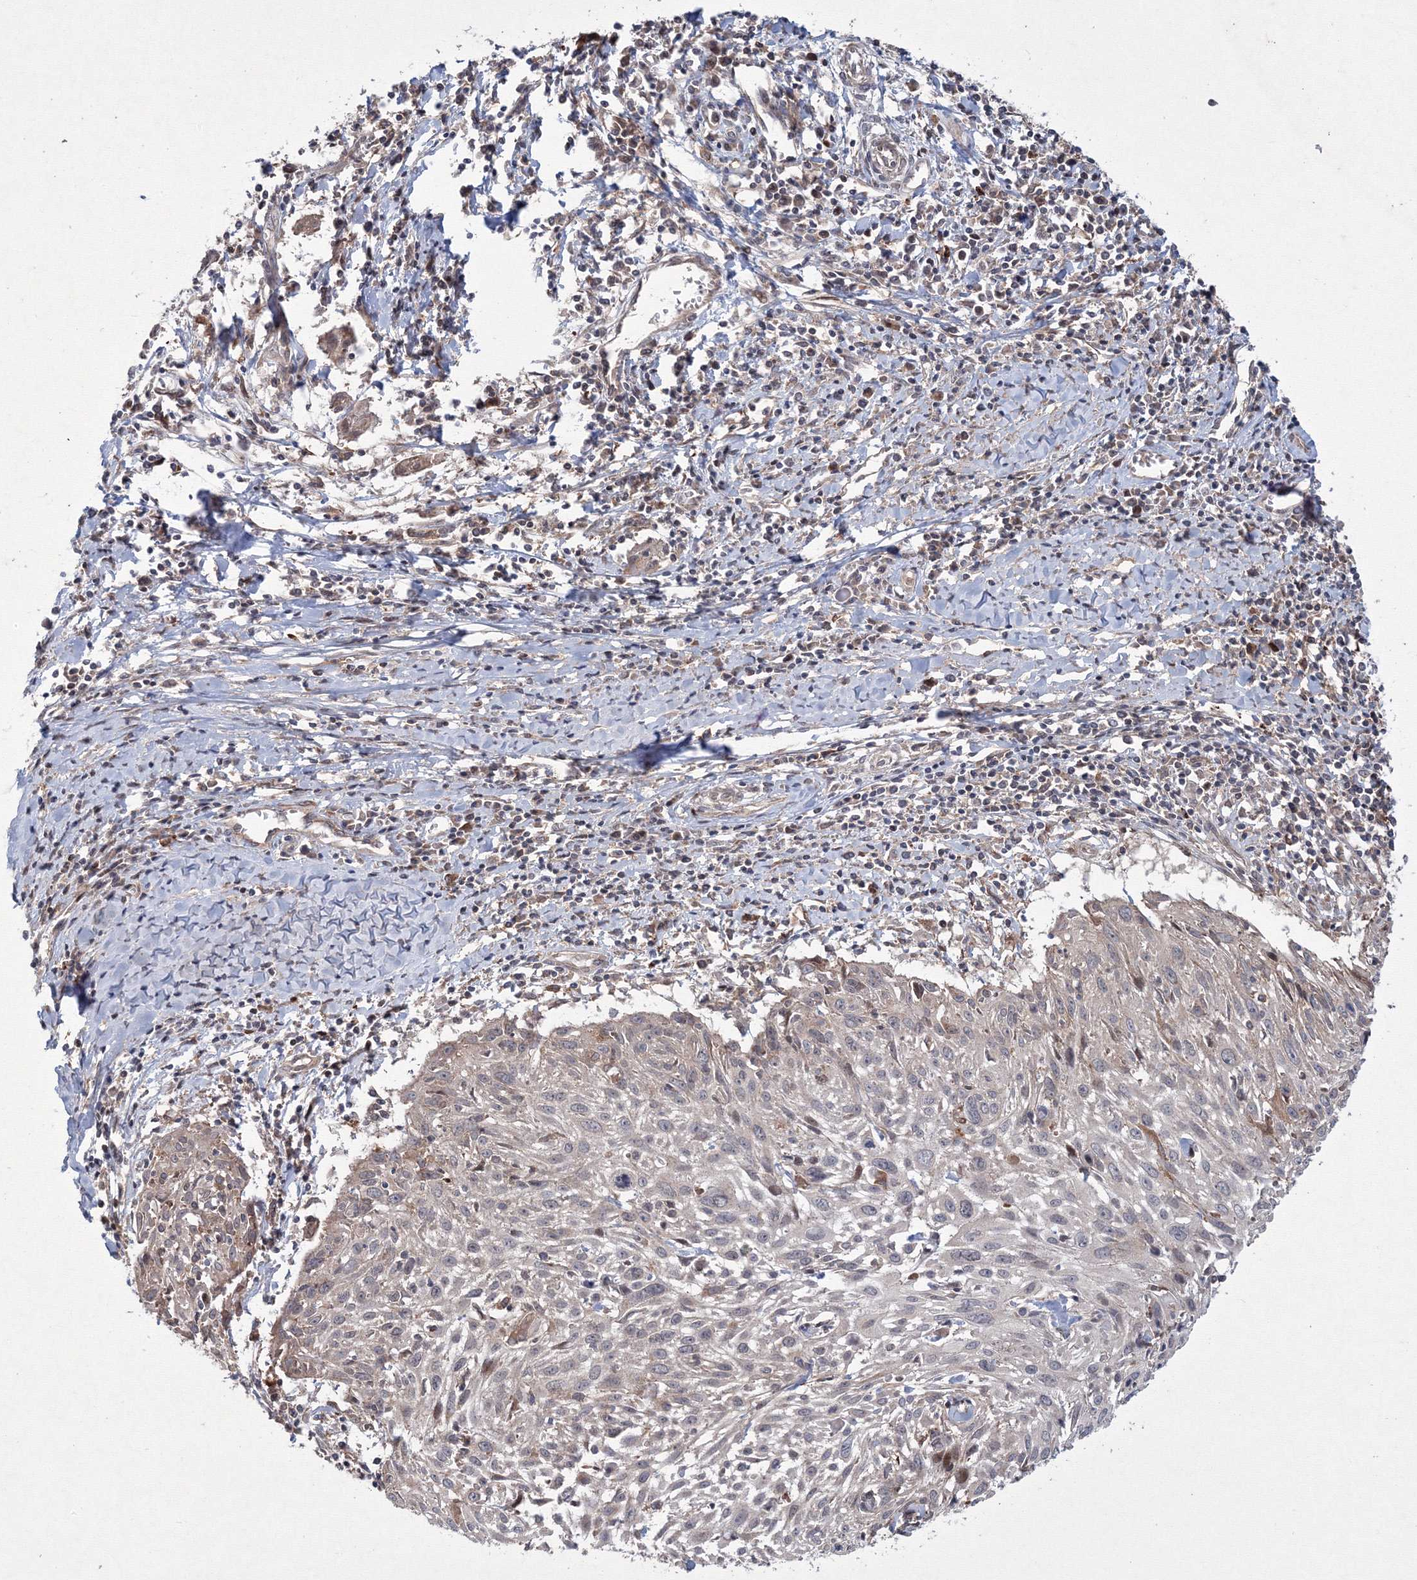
{"staining": {"intensity": "negative", "quantity": "none", "location": "none"}, "tissue": "cervical cancer", "cell_type": "Tumor cells", "image_type": "cancer", "snomed": [{"axis": "morphology", "description": "Squamous cell carcinoma, NOS"}, {"axis": "topography", "description": "Cervix"}], "caption": "Tumor cells are negative for brown protein staining in cervical cancer (squamous cell carcinoma).", "gene": "RANBP3L", "patient": {"sex": "female", "age": 51}}